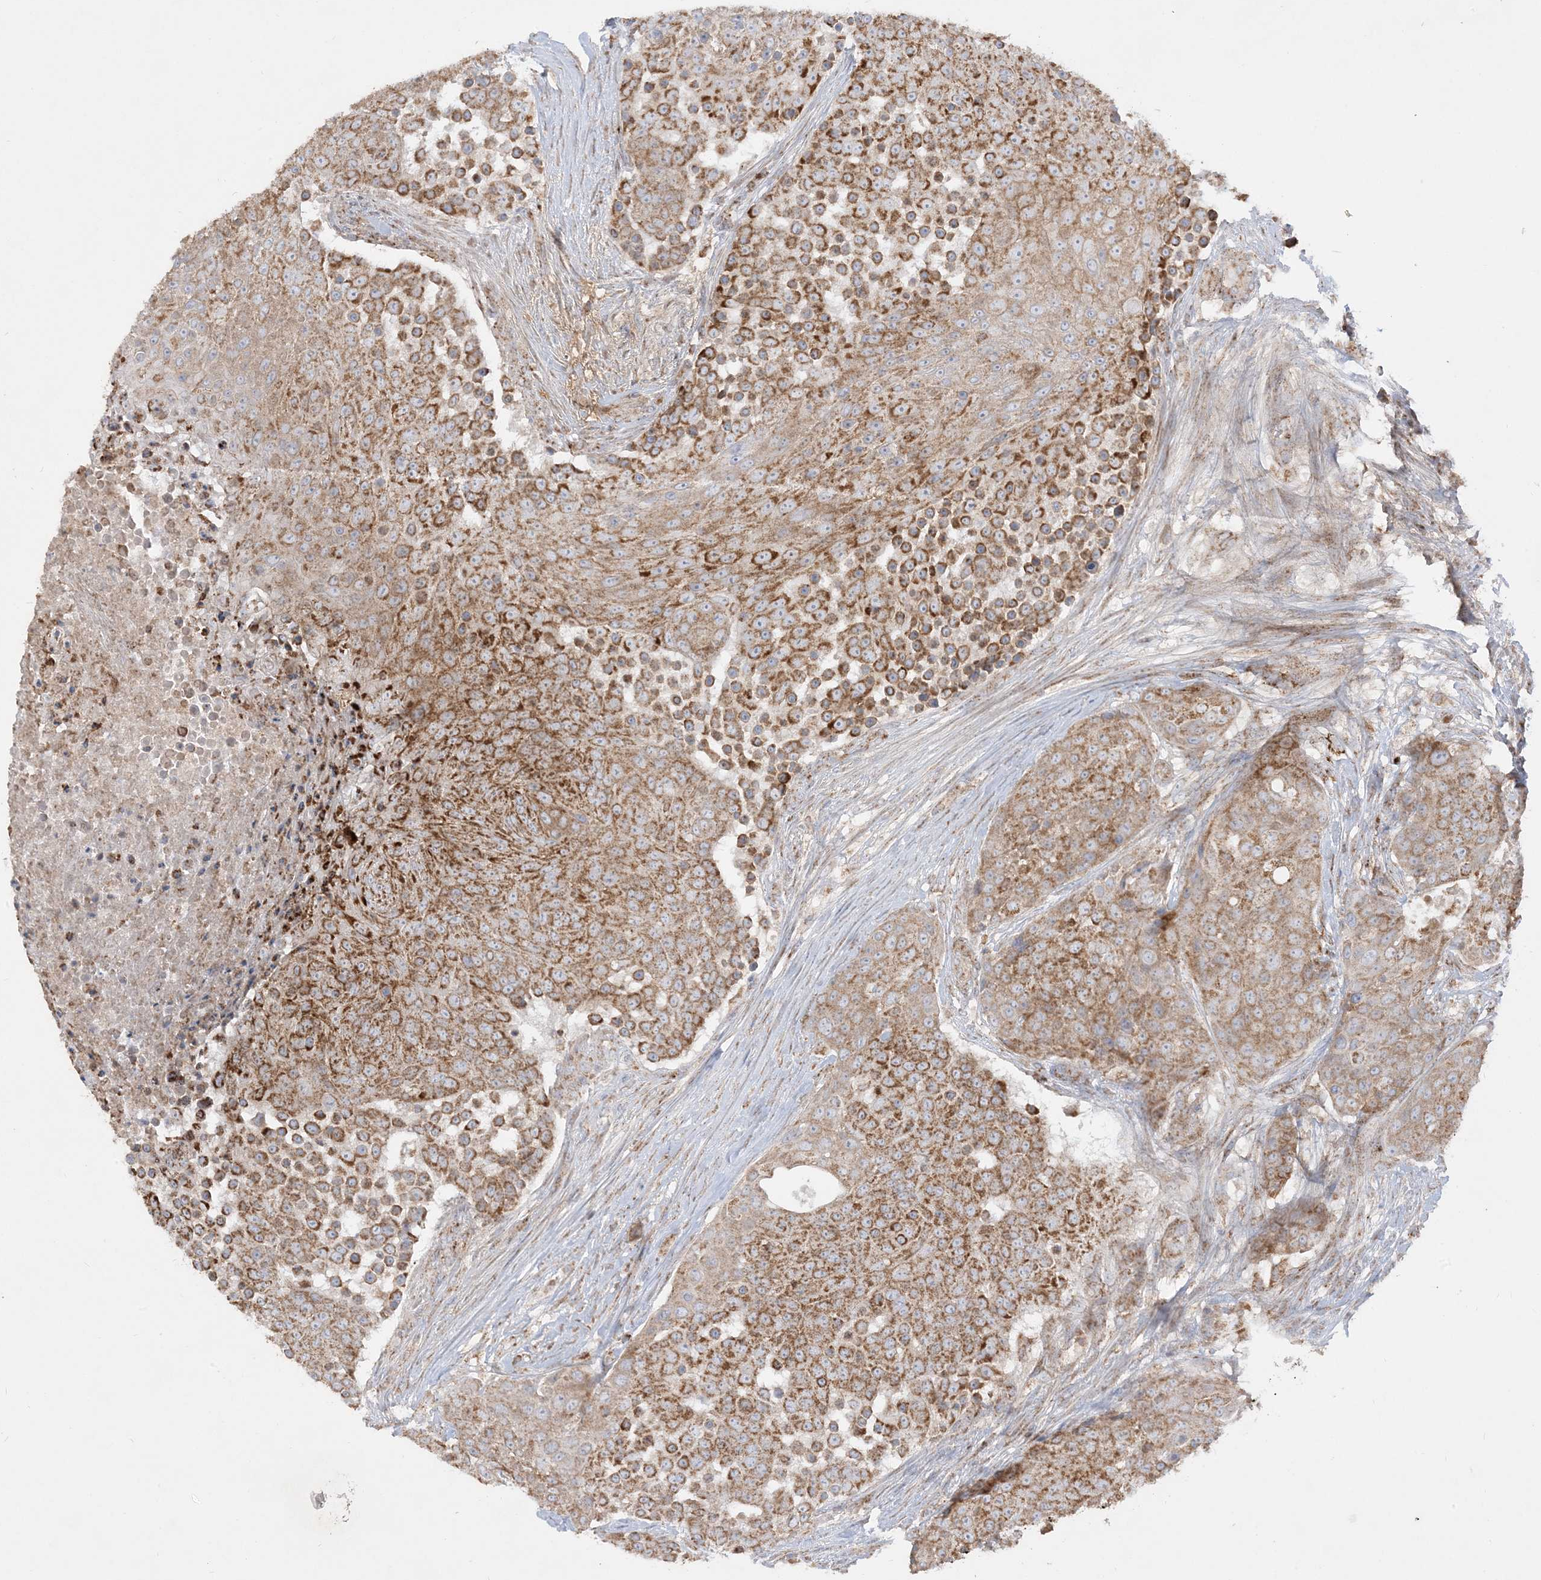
{"staining": {"intensity": "moderate", "quantity": ">75%", "location": "cytoplasmic/membranous"}, "tissue": "urothelial cancer", "cell_type": "Tumor cells", "image_type": "cancer", "snomed": [{"axis": "morphology", "description": "Urothelial carcinoma, High grade"}, {"axis": "topography", "description": "Urinary bladder"}], "caption": "Immunohistochemical staining of urothelial cancer exhibits moderate cytoplasmic/membranous protein staining in about >75% of tumor cells. (DAB IHC, brown staining for protein, blue staining for nuclei).", "gene": "NDUFAF3", "patient": {"sex": "female", "age": 63}}